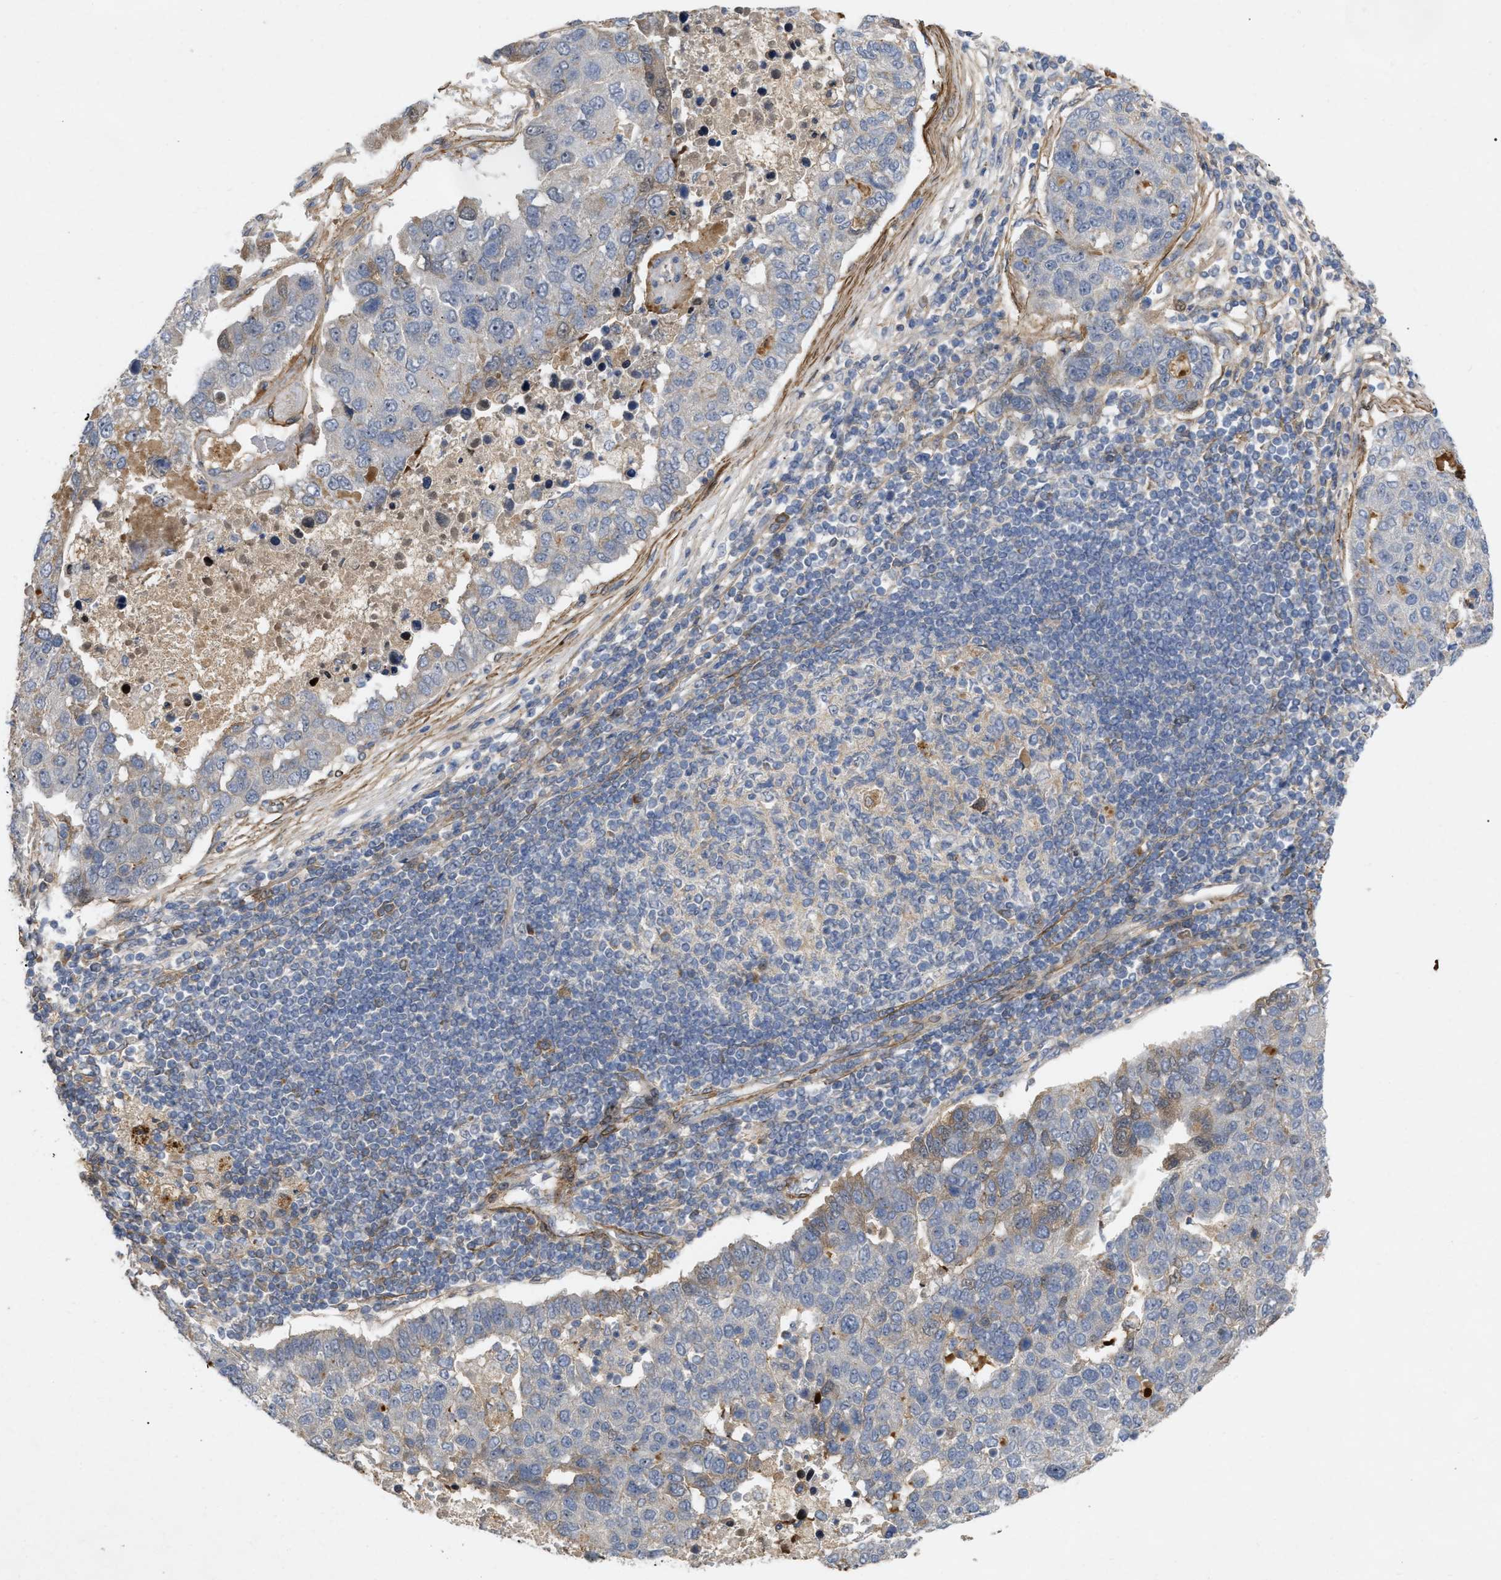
{"staining": {"intensity": "weak", "quantity": "<25%", "location": "cytoplasmic/membranous"}, "tissue": "pancreatic cancer", "cell_type": "Tumor cells", "image_type": "cancer", "snomed": [{"axis": "morphology", "description": "Adenocarcinoma, NOS"}, {"axis": "topography", "description": "Pancreas"}], "caption": "High power microscopy micrograph of an IHC image of adenocarcinoma (pancreatic), revealing no significant expression in tumor cells.", "gene": "ST6GALNAC6", "patient": {"sex": "female", "age": 61}}